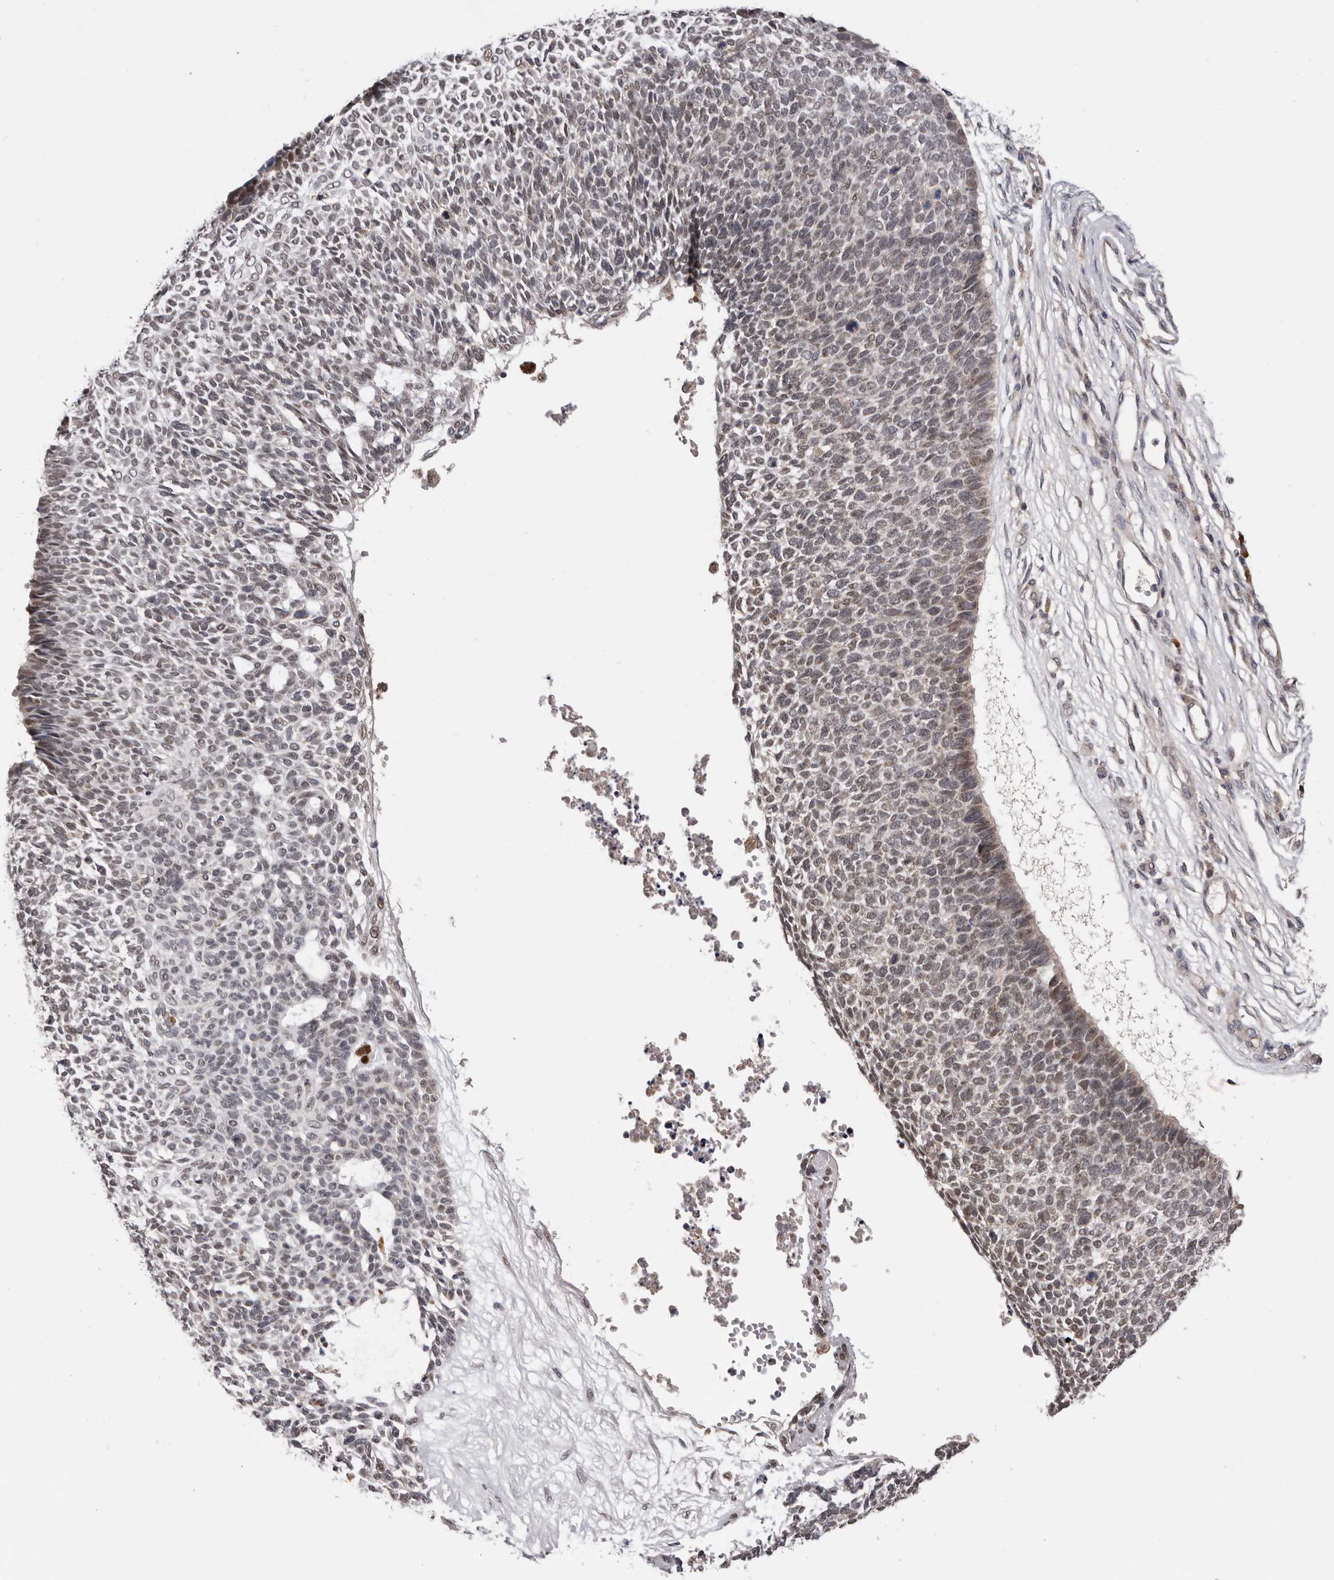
{"staining": {"intensity": "weak", "quantity": "25%-75%", "location": "cytoplasmic/membranous,nuclear"}, "tissue": "skin cancer", "cell_type": "Tumor cells", "image_type": "cancer", "snomed": [{"axis": "morphology", "description": "Basal cell carcinoma"}, {"axis": "topography", "description": "Skin"}], "caption": "This micrograph exhibits skin basal cell carcinoma stained with IHC to label a protein in brown. The cytoplasmic/membranous and nuclear of tumor cells show weak positivity for the protein. Nuclei are counter-stained blue.", "gene": "MOGAT2", "patient": {"sex": "female", "age": 84}}